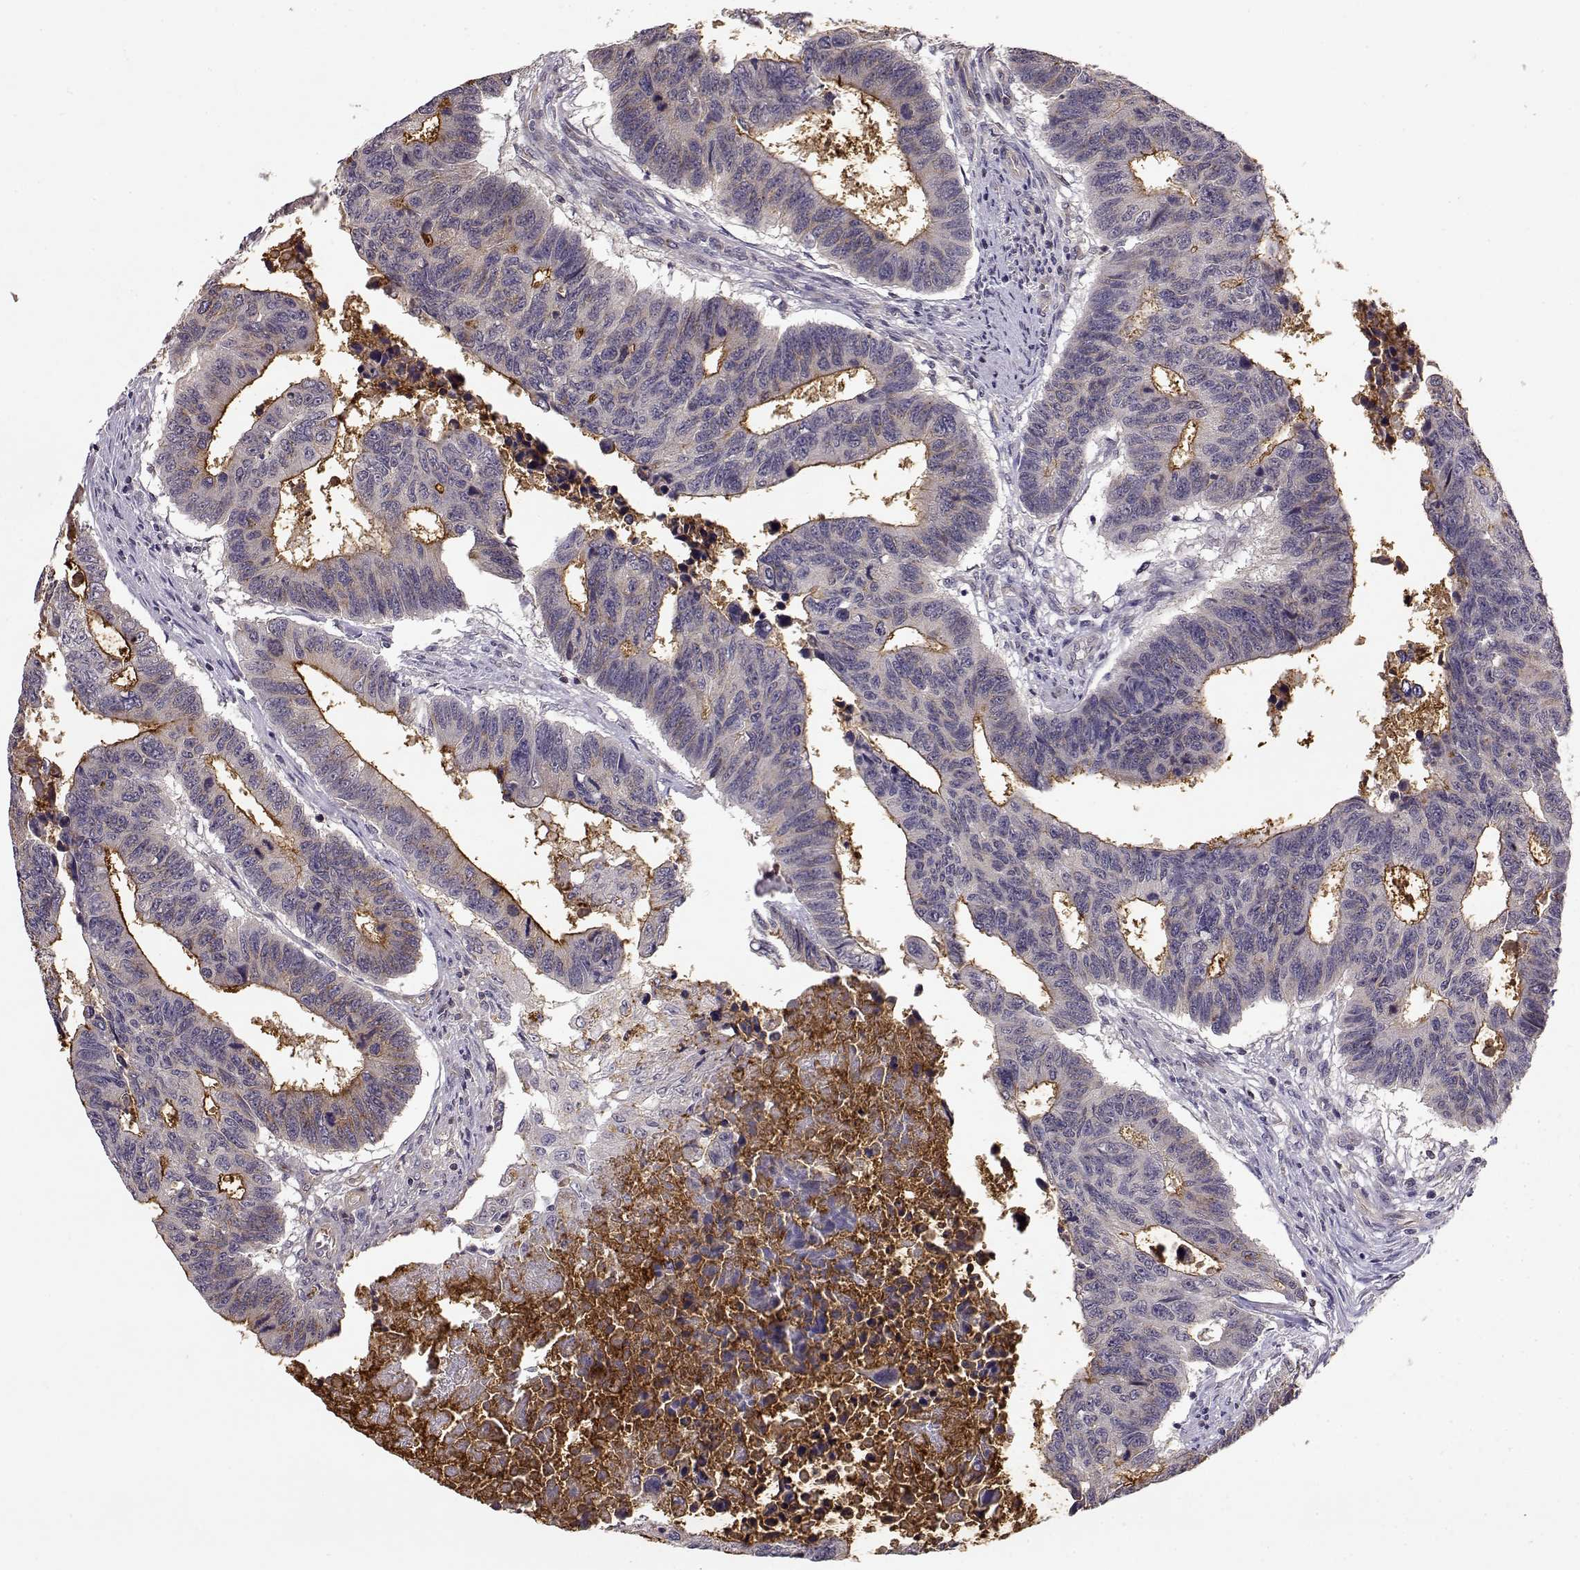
{"staining": {"intensity": "moderate", "quantity": "<25%", "location": "cytoplasmic/membranous"}, "tissue": "colorectal cancer", "cell_type": "Tumor cells", "image_type": "cancer", "snomed": [{"axis": "morphology", "description": "Adenocarcinoma, NOS"}, {"axis": "topography", "description": "Rectum"}], "caption": "There is low levels of moderate cytoplasmic/membranous staining in tumor cells of colorectal cancer (adenocarcinoma), as demonstrated by immunohistochemical staining (brown color).", "gene": "IFITM1", "patient": {"sex": "female", "age": 85}}